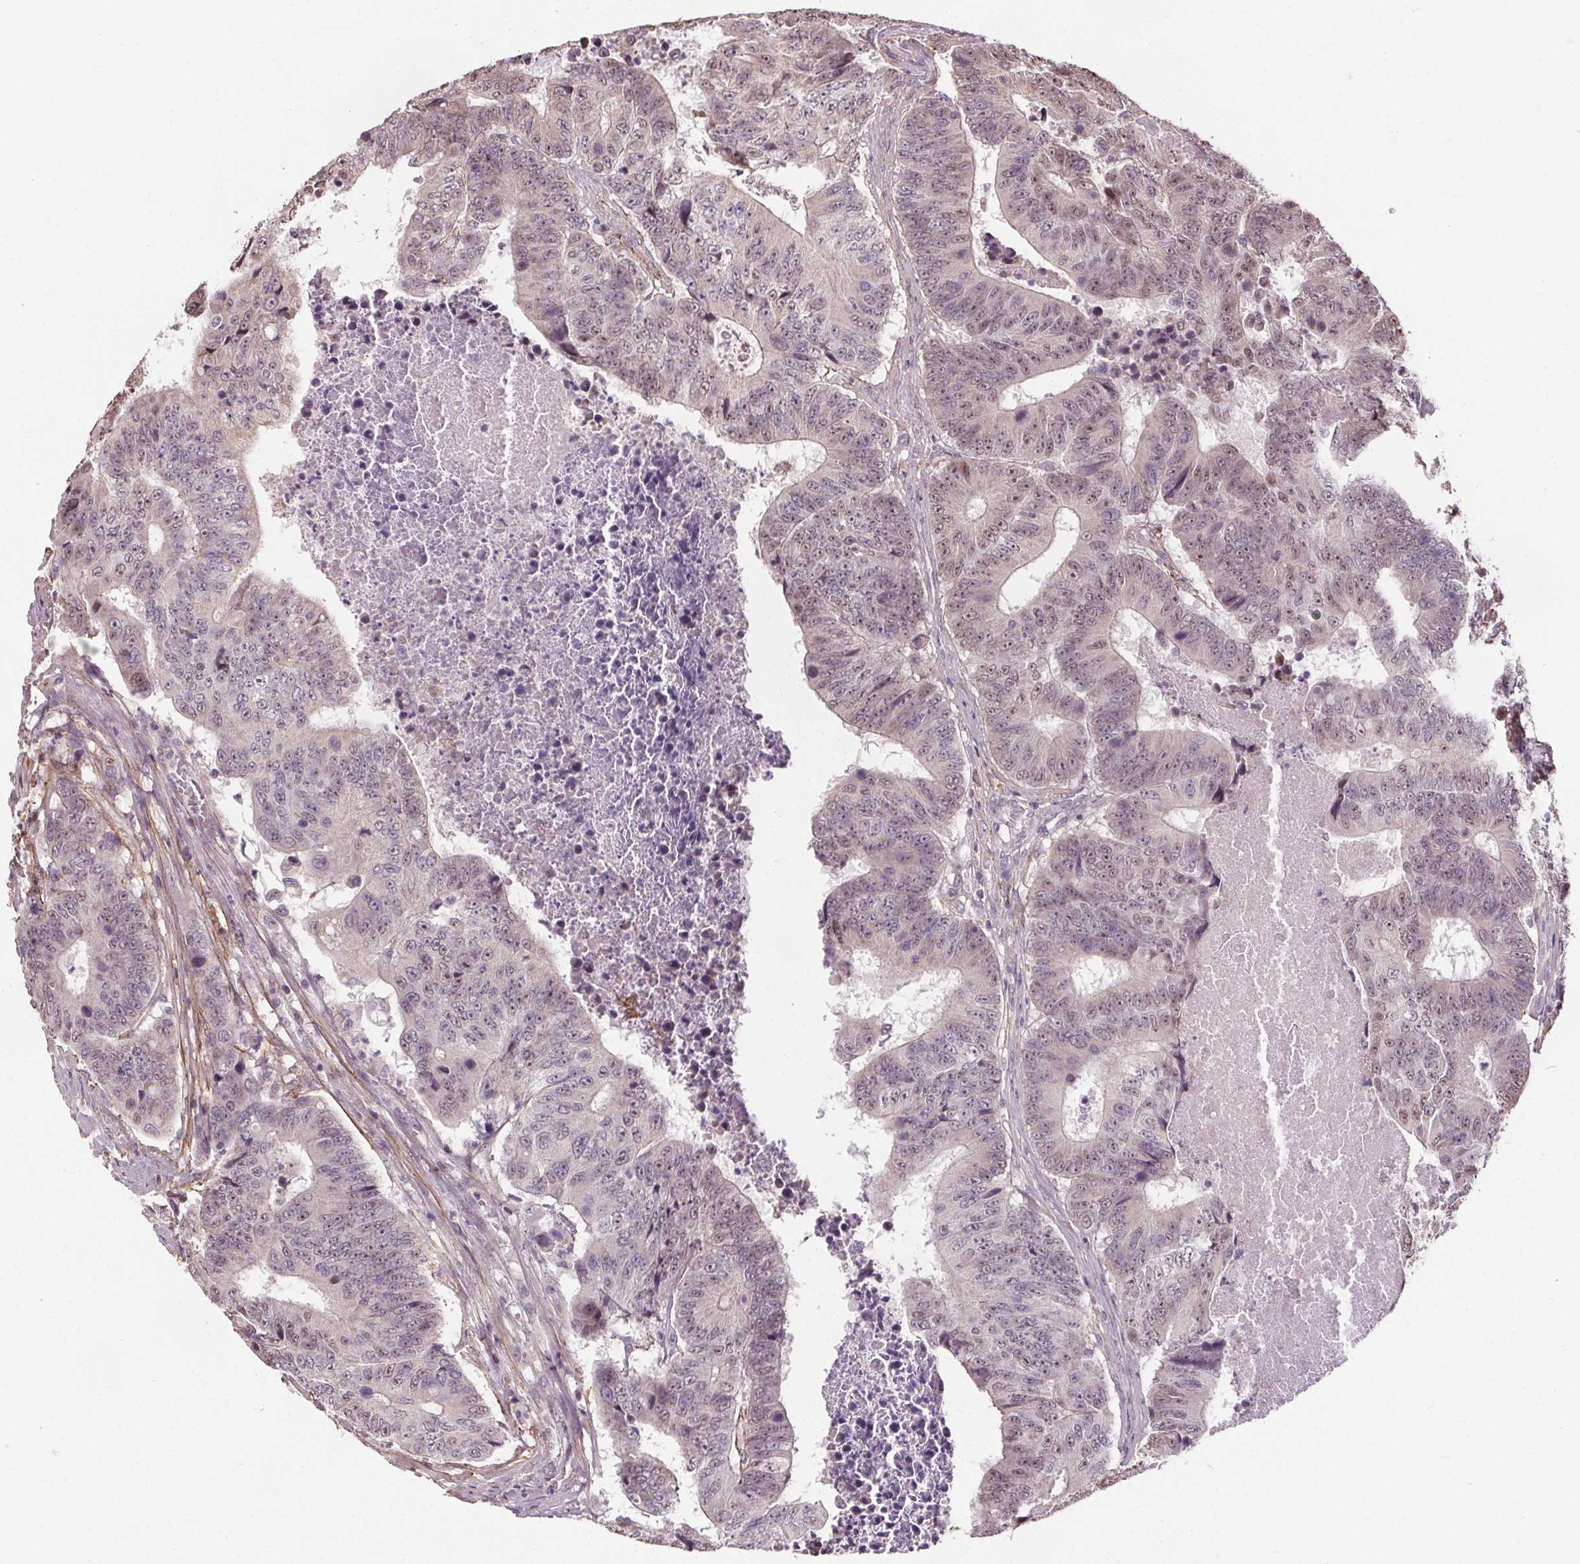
{"staining": {"intensity": "weak", "quantity": "<25%", "location": "nuclear"}, "tissue": "colorectal cancer", "cell_type": "Tumor cells", "image_type": "cancer", "snomed": [{"axis": "morphology", "description": "Adenocarcinoma, NOS"}, {"axis": "topography", "description": "Colon"}], "caption": "DAB (3,3'-diaminobenzidine) immunohistochemical staining of human colorectal cancer shows no significant positivity in tumor cells.", "gene": "KIAA0232", "patient": {"sex": "female", "age": 48}}